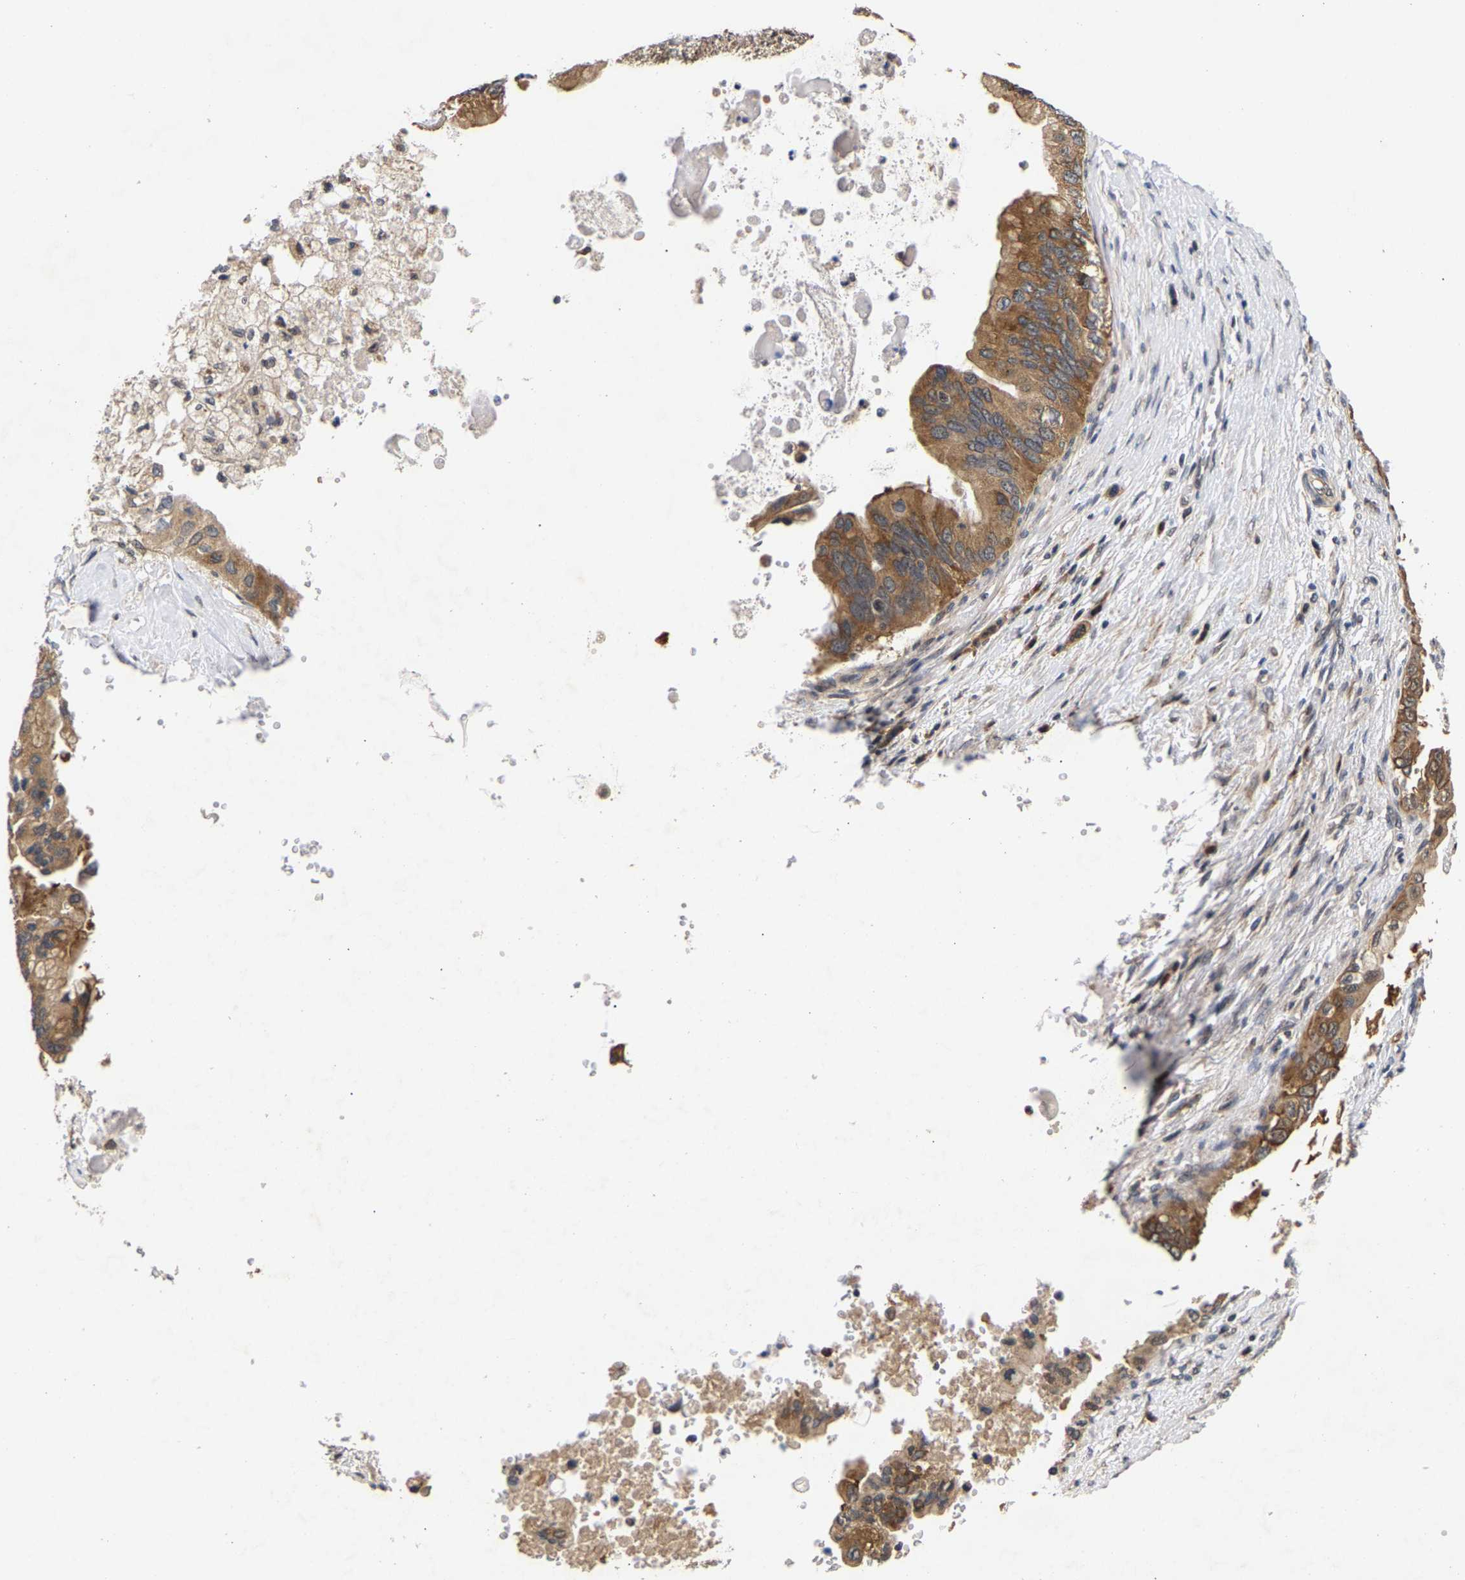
{"staining": {"intensity": "moderate", "quantity": ">75%", "location": "cytoplasmic/membranous"}, "tissue": "pancreatic cancer", "cell_type": "Tumor cells", "image_type": "cancer", "snomed": [{"axis": "morphology", "description": "Adenocarcinoma, NOS"}, {"axis": "topography", "description": "Pancreas"}], "caption": "A medium amount of moderate cytoplasmic/membranous staining is appreciated in about >75% of tumor cells in adenocarcinoma (pancreatic) tissue.", "gene": "CLIP2", "patient": {"sex": "female", "age": 73}}